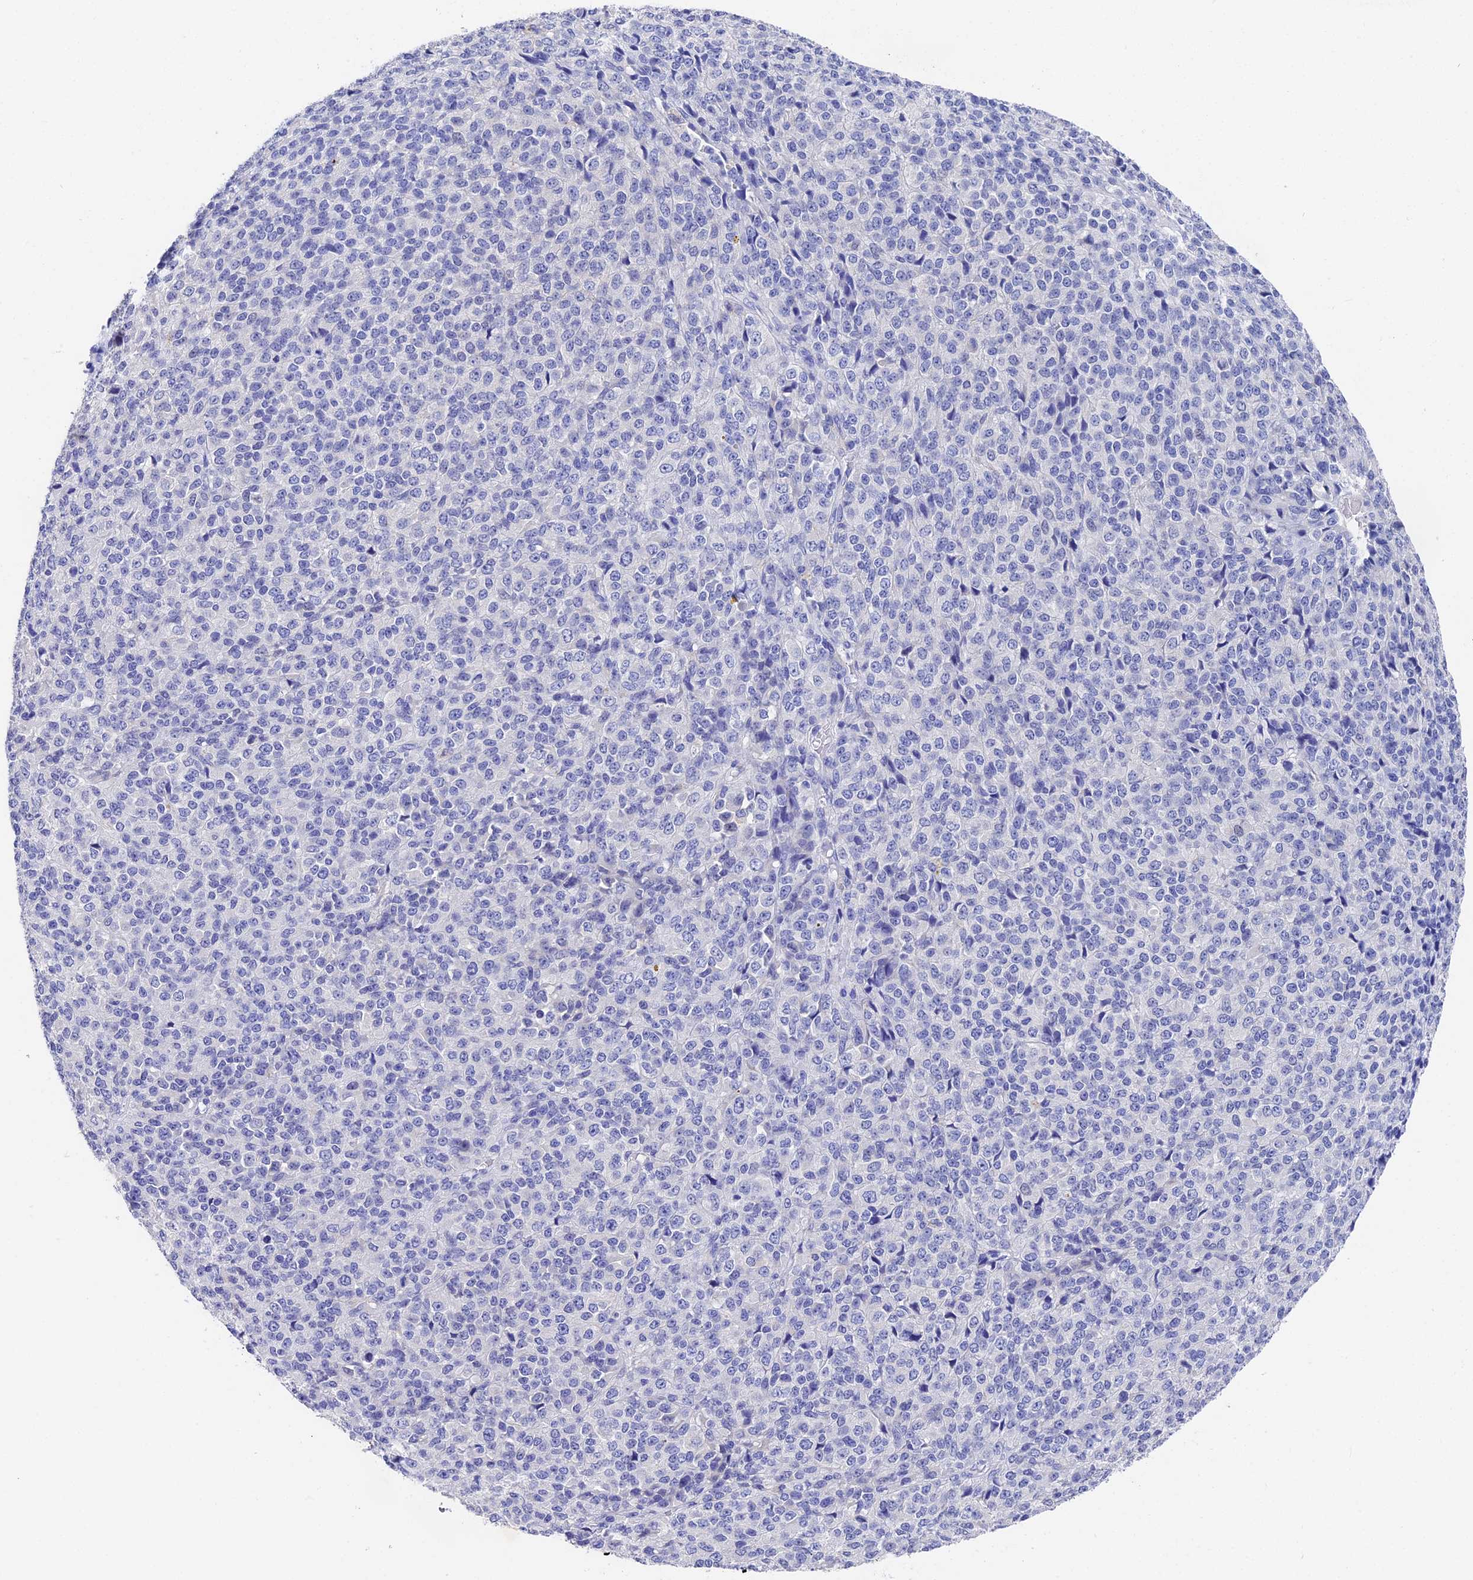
{"staining": {"intensity": "negative", "quantity": "none", "location": "none"}, "tissue": "melanoma", "cell_type": "Tumor cells", "image_type": "cancer", "snomed": [{"axis": "morphology", "description": "Malignant melanoma, Metastatic site"}, {"axis": "topography", "description": "Brain"}], "caption": "This histopathology image is of malignant melanoma (metastatic site) stained with immunohistochemistry (IHC) to label a protein in brown with the nuclei are counter-stained blue. There is no staining in tumor cells.", "gene": "VPS33B", "patient": {"sex": "female", "age": 56}}